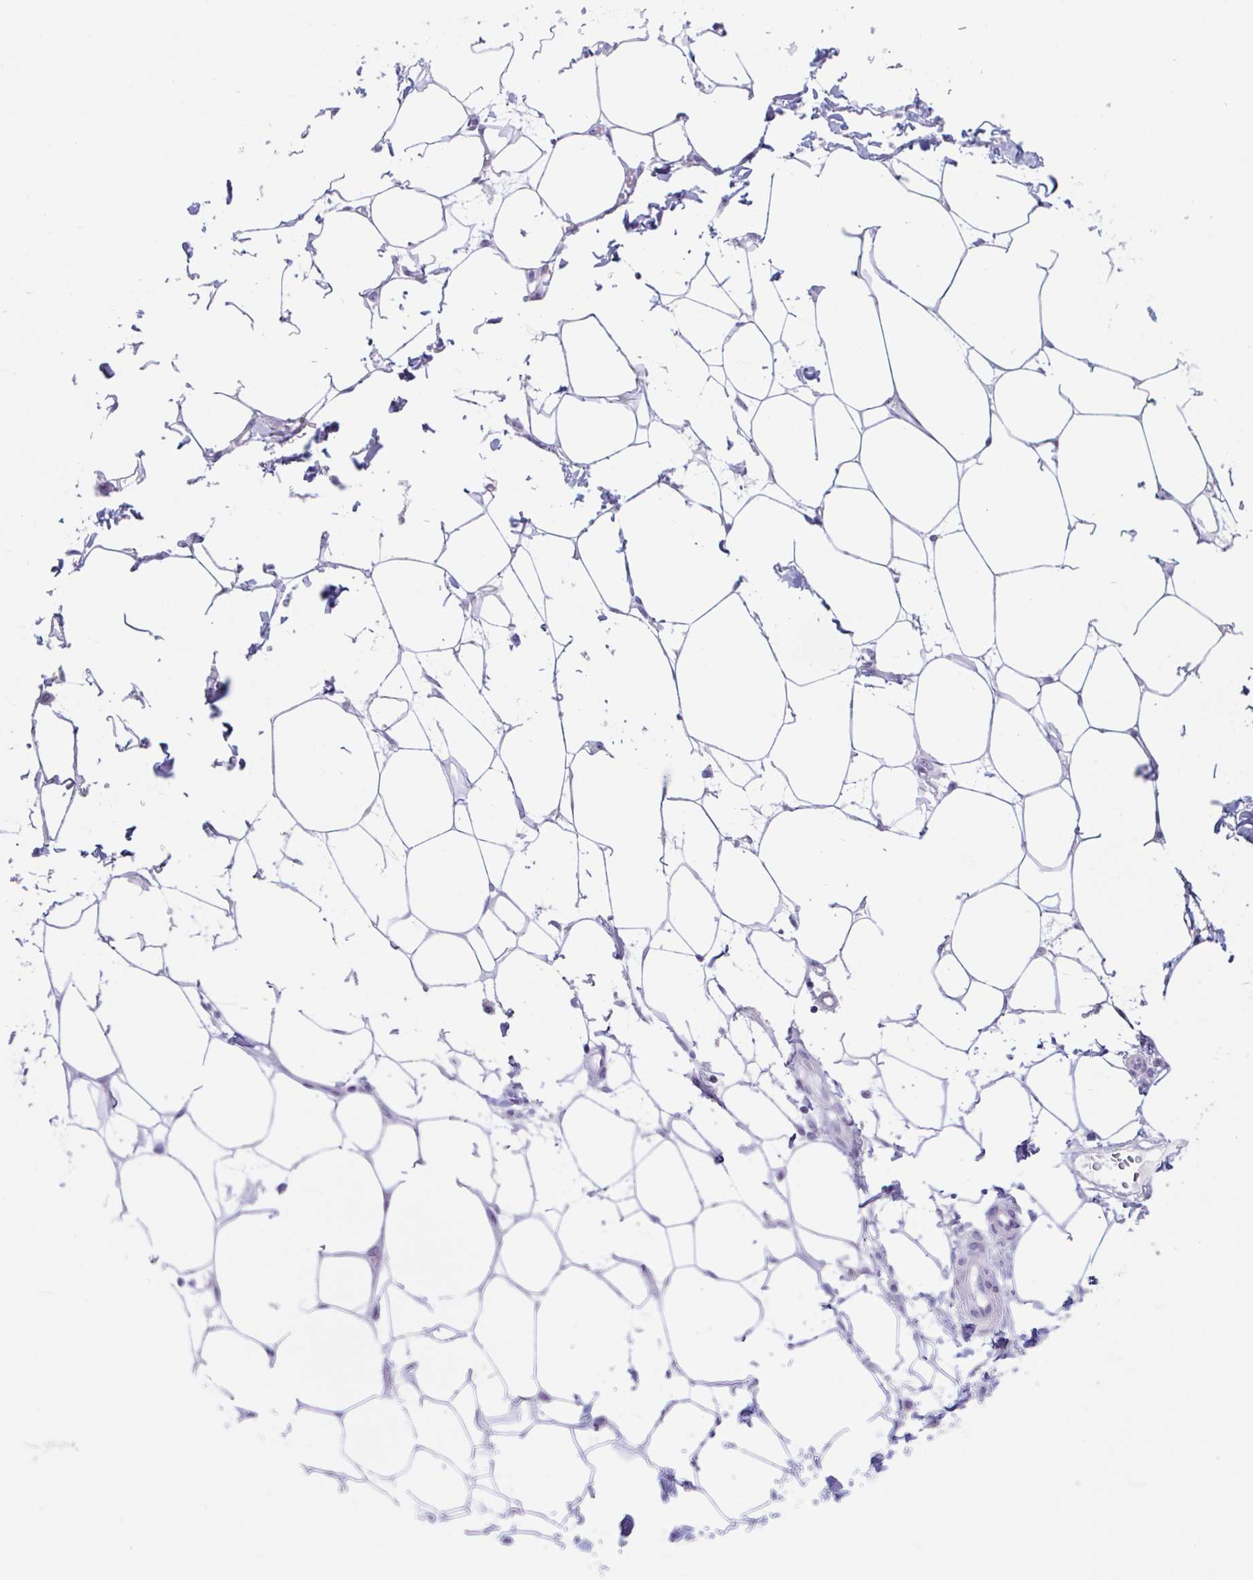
{"staining": {"intensity": "negative", "quantity": "none", "location": "none"}, "tissue": "adipose tissue", "cell_type": "Adipocytes", "image_type": "normal", "snomed": [{"axis": "morphology", "description": "Normal tissue, NOS"}, {"axis": "topography", "description": "Vagina"}, {"axis": "topography", "description": "Peripheral nerve tissue"}], "caption": "A histopathology image of human adipose tissue is negative for staining in adipocytes. The staining was performed using DAB to visualize the protein expression in brown, while the nuclei were stained in blue with hematoxylin (Magnification: 20x).", "gene": "LENG9", "patient": {"sex": "female", "age": 71}}